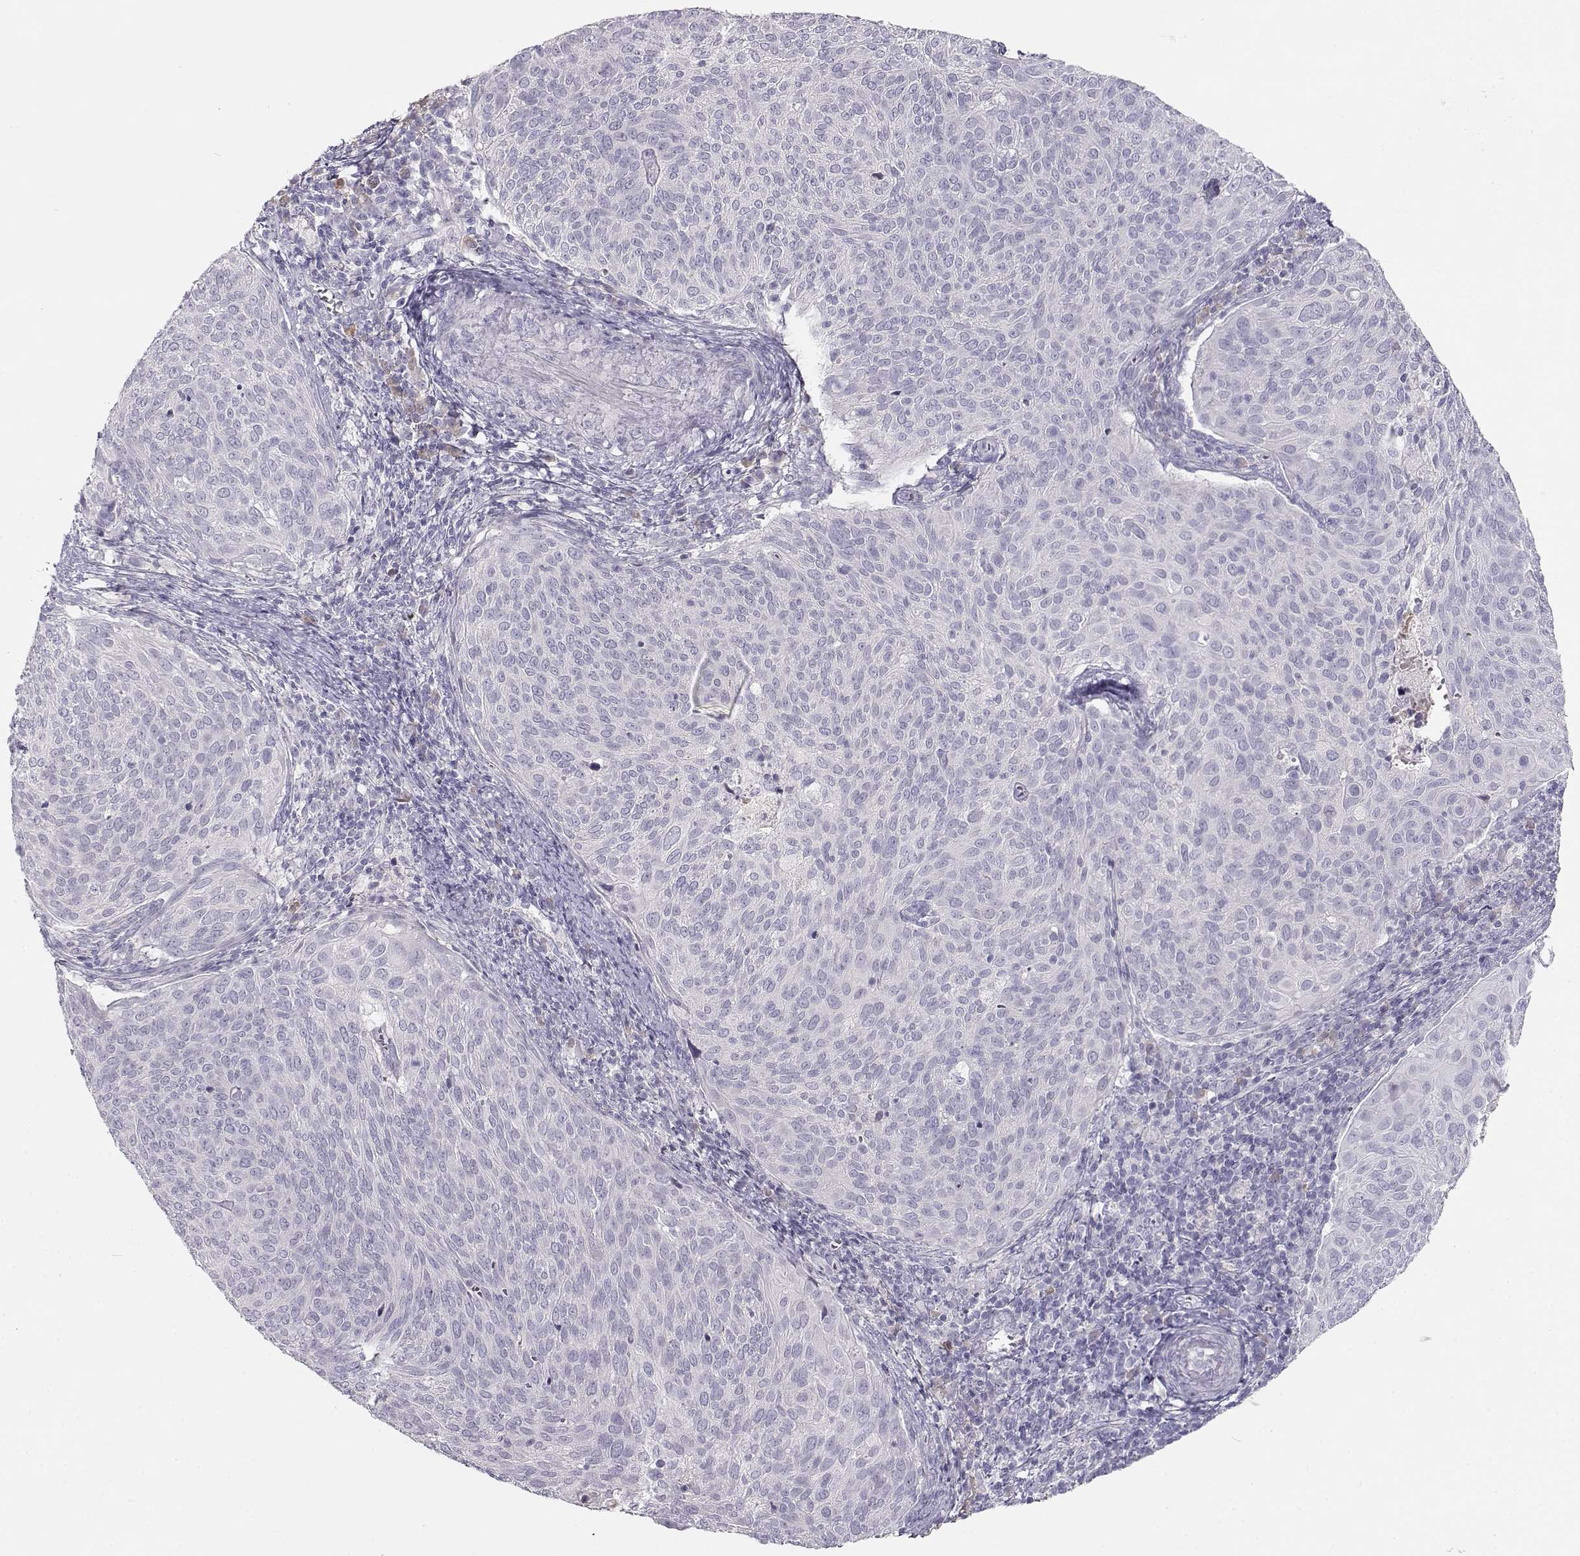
{"staining": {"intensity": "negative", "quantity": "none", "location": "none"}, "tissue": "cervical cancer", "cell_type": "Tumor cells", "image_type": "cancer", "snomed": [{"axis": "morphology", "description": "Squamous cell carcinoma, NOS"}, {"axis": "topography", "description": "Cervix"}], "caption": "Human cervical cancer (squamous cell carcinoma) stained for a protein using immunohistochemistry (IHC) exhibits no expression in tumor cells.", "gene": "SLCO6A1", "patient": {"sex": "female", "age": 39}}